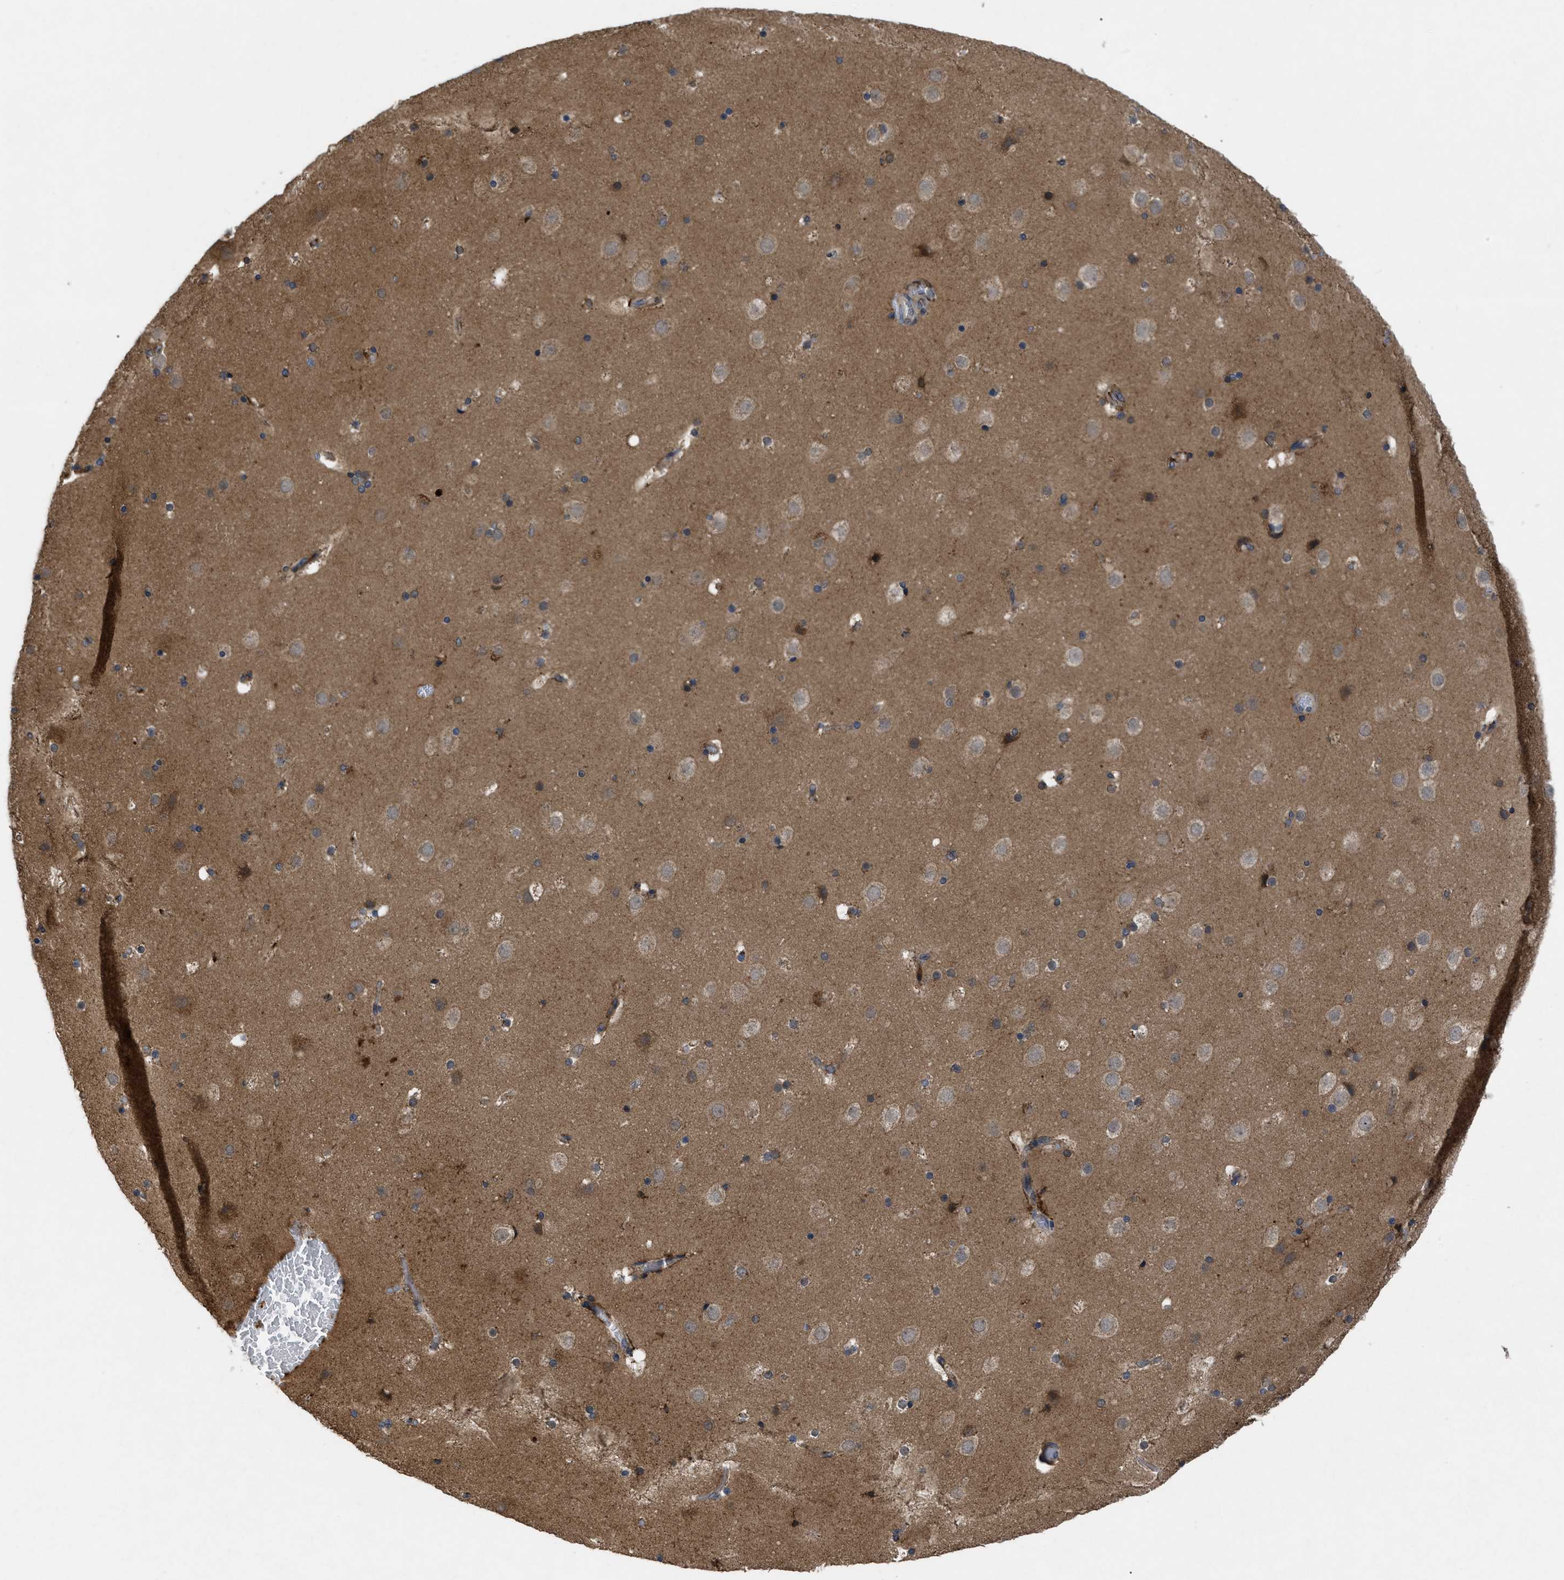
{"staining": {"intensity": "weak", "quantity": ">75%", "location": "cytoplasmic/membranous"}, "tissue": "cerebral cortex", "cell_type": "Endothelial cells", "image_type": "normal", "snomed": [{"axis": "morphology", "description": "Normal tissue, NOS"}, {"axis": "topography", "description": "Cerebral cortex"}], "caption": "Endothelial cells demonstrate low levels of weak cytoplasmic/membranous staining in approximately >75% of cells in benign cerebral cortex.", "gene": "RAB2A", "patient": {"sex": "male", "age": 57}}